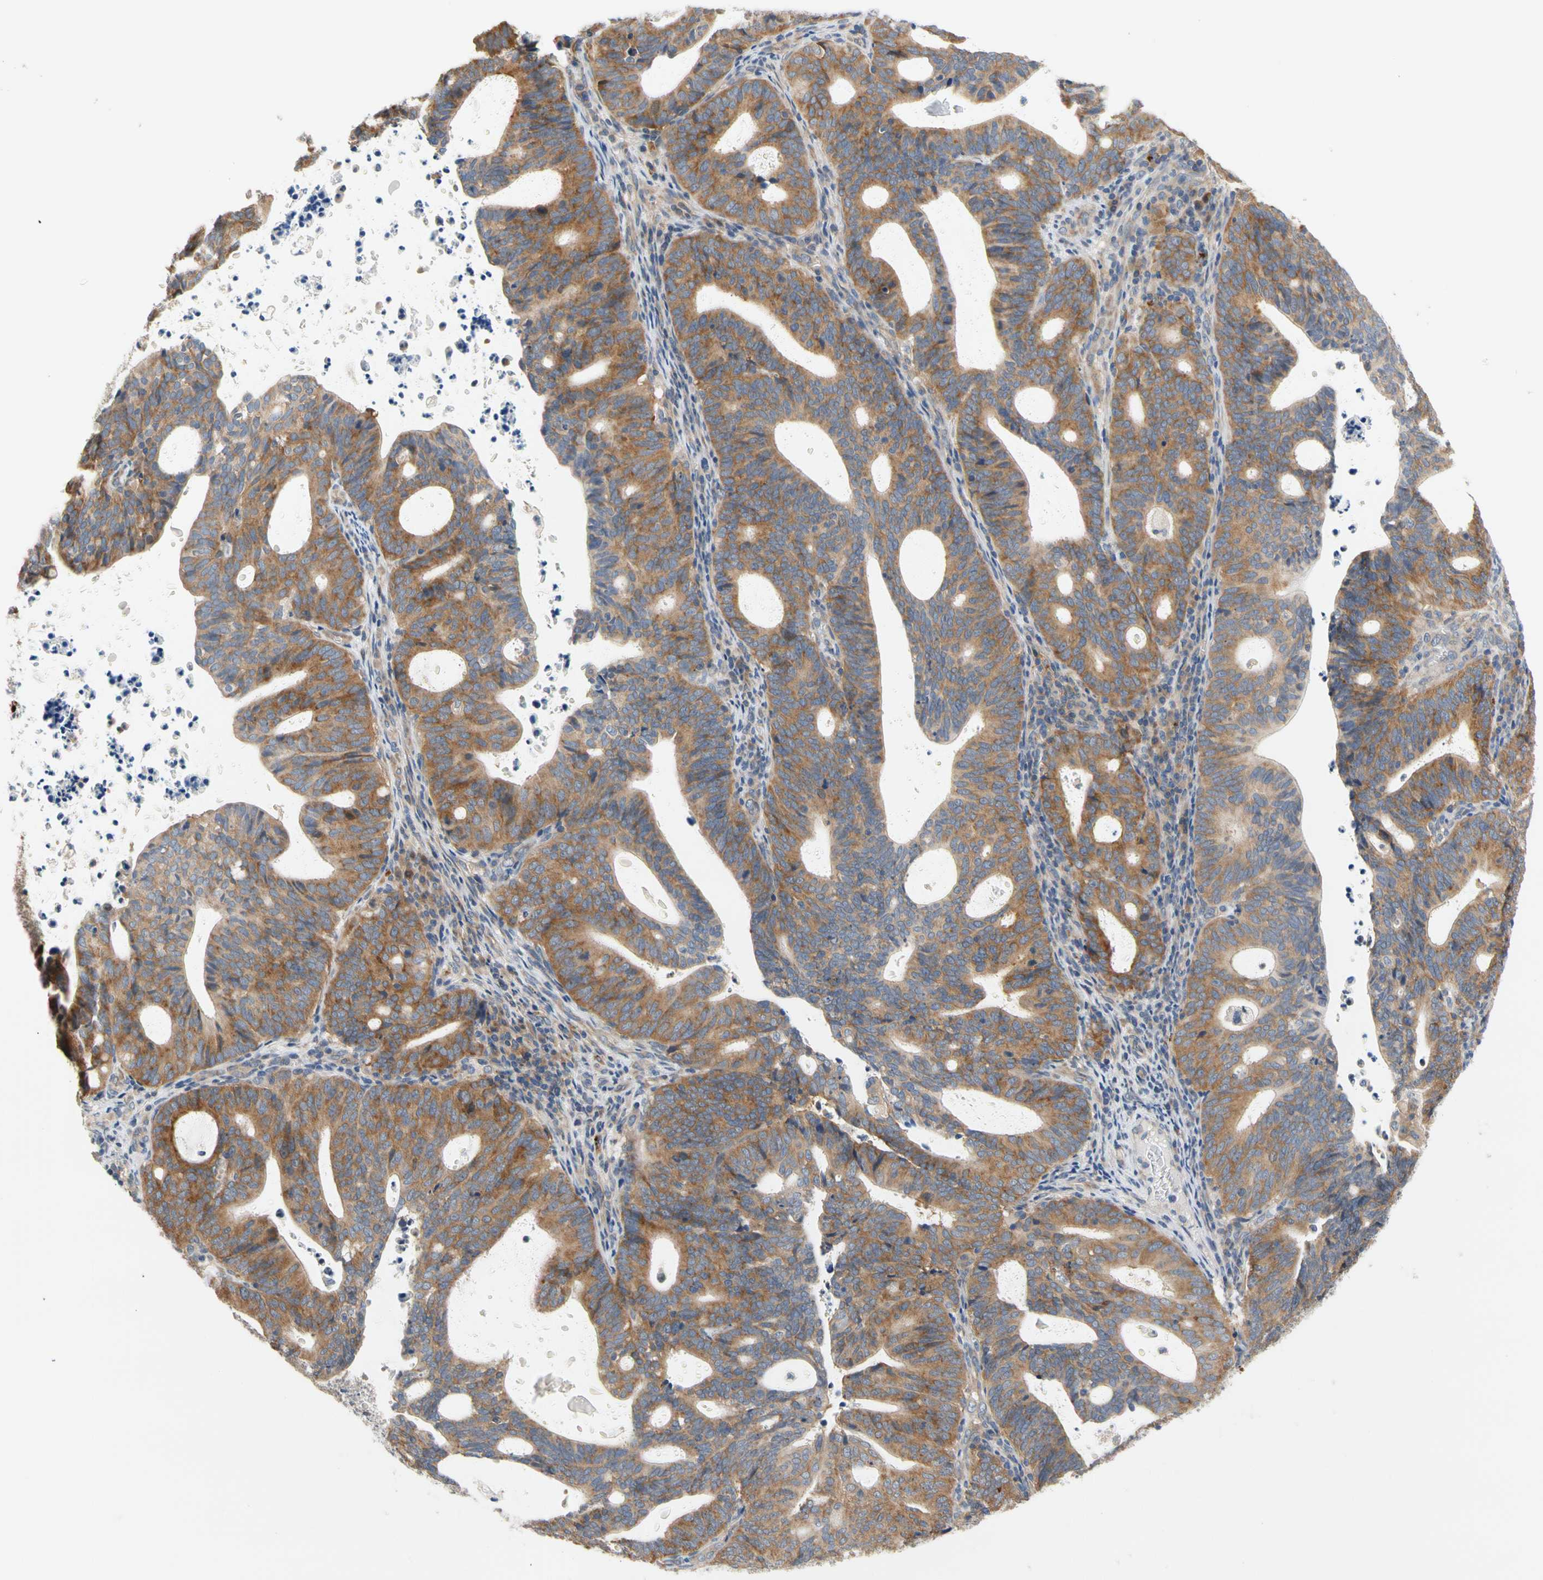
{"staining": {"intensity": "moderate", "quantity": ">75%", "location": "cytoplasmic/membranous"}, "tissue": "endometrial cancer", "cell_type": "Tumor cells", "image_type": "cancer", "snomed": [{"axis": "morphology", "description": "Adenocarcinoma, NOS"}, {"axis": "topography", "description": "Uterus"}], "caption": "DAB (3,3'-diaminobenzidine) immunohistochemical staining of adenocarcinoma (endometrial) demonstrates moderate cytoplasmic/membranous protein positivity in approximately >75% of tumor cells. Nuclei are stained in blue.", "gene": "ANKHD1", "patient": {"sex": "female", "age": 83}}